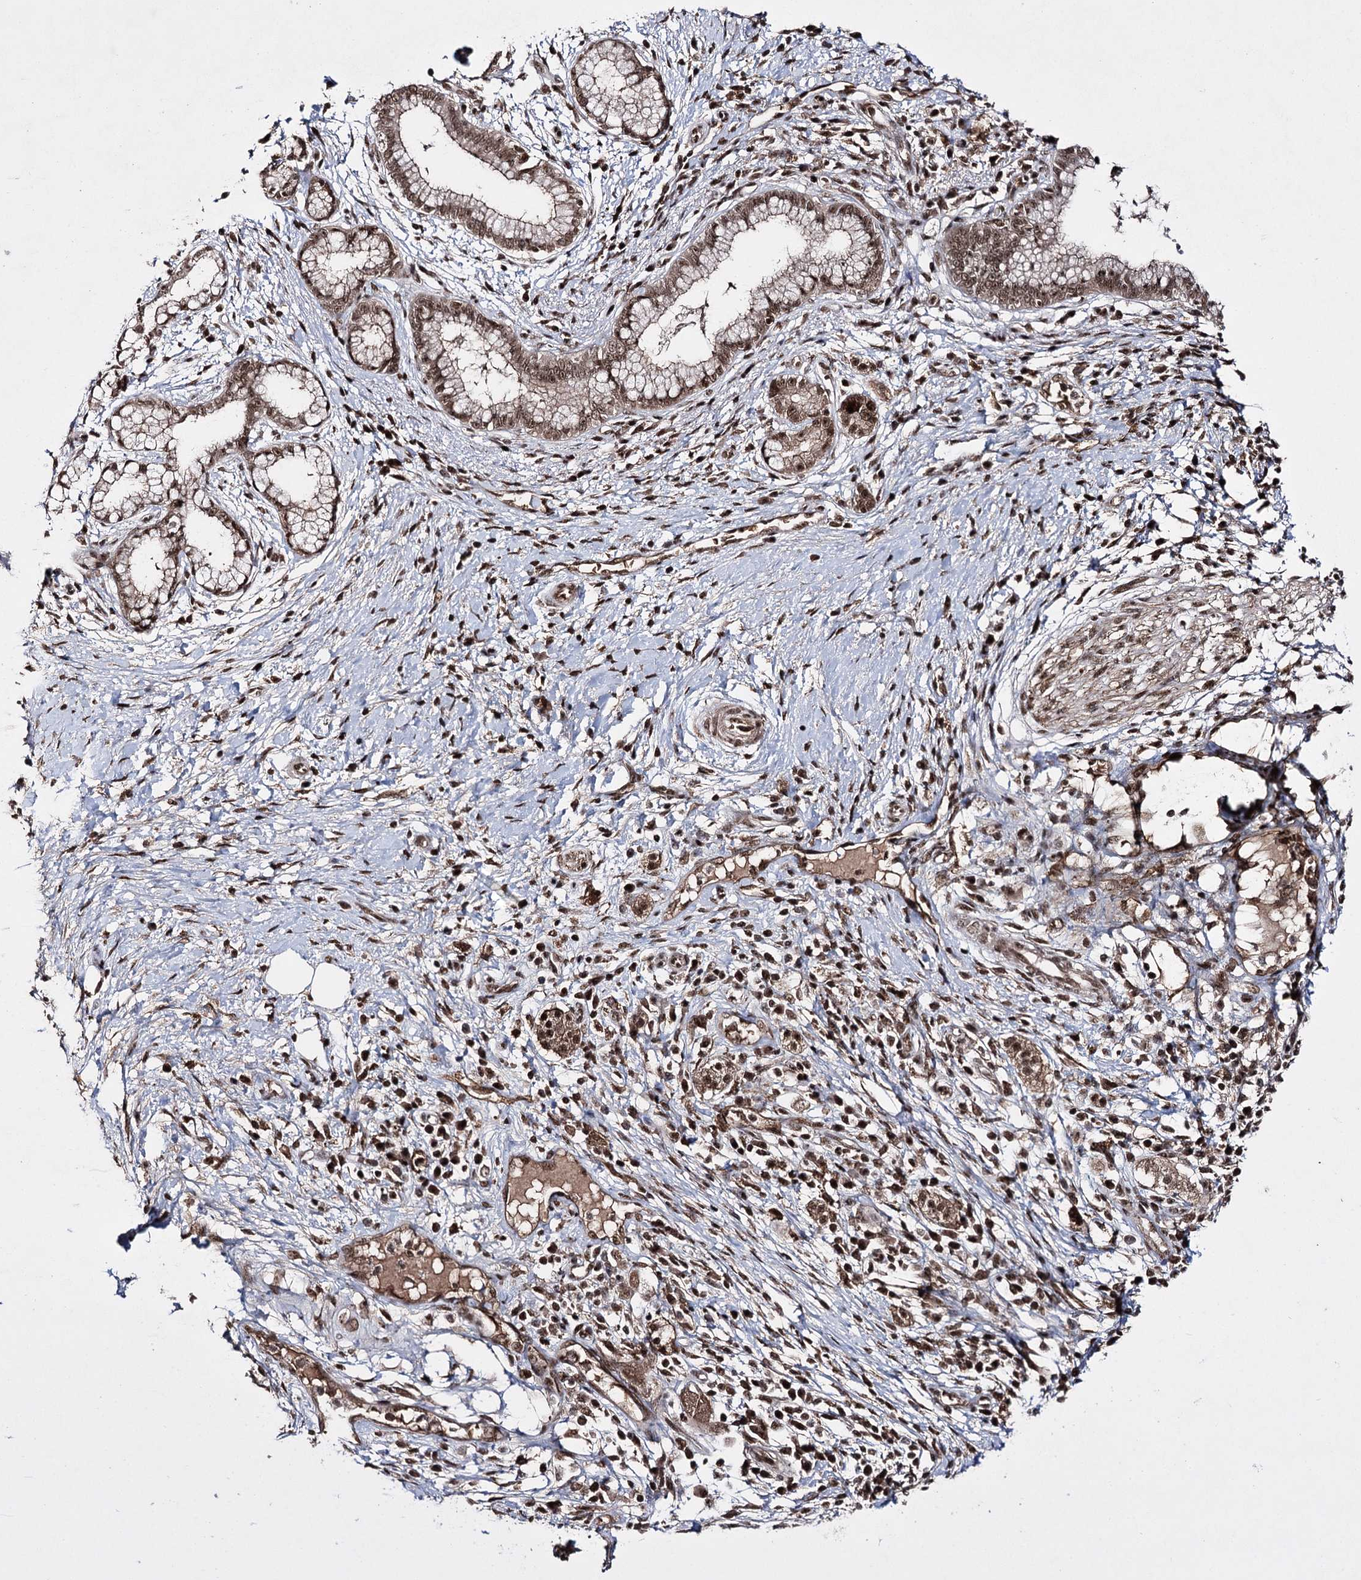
{"staining": {"intensity": "moderate", "quantity": ">75%", "location": "nuclear"}, "tissue": "pancreatic cancer", "cell_type": "Tumor cells", "image_type": "cancer", "snomed": [{"axis": "morphology", "description": "Adenocarcinoma, NOS"}, {"axis": "topography", "description": "Pancreas"}], "caption": "A brown stain highlights moderate nuclear staining of a protein in pancreatic cancer tumor cells. The staining was performed using DAB to visualize the protein expression in brown, while the nuclei were stained in blue with hematoxylin (Magnification: 20x).", "gene": "PRPF40A", "patient": {"sex": "male", "age": 68}}